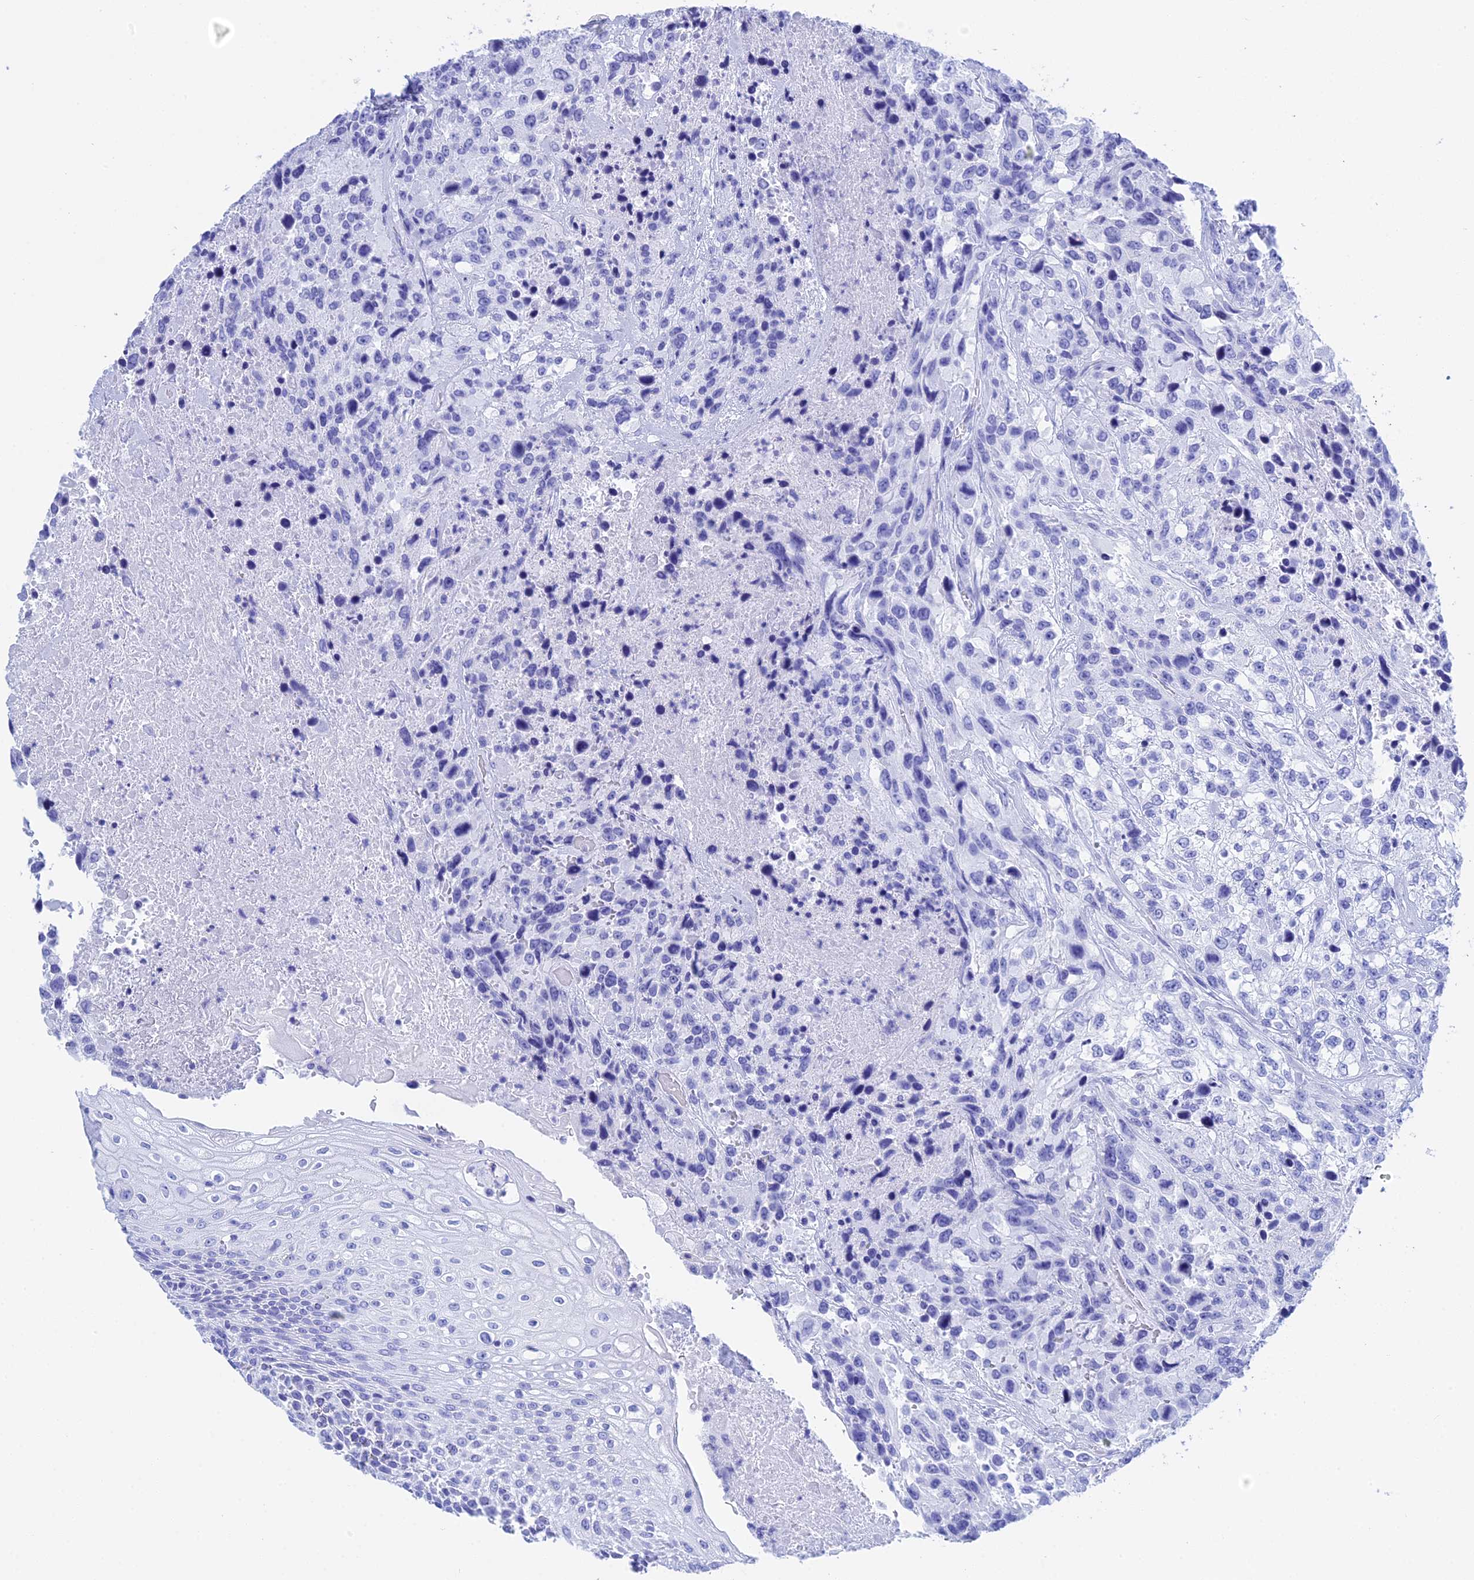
{"staining": {"intensity": "negative", "quantity": "none", "location": "none"}, "tissue": "urothelial cancer", "cell_type": "Tumor cells", "image_type": "cancer", "snomed": [{"axis": "morphology", "description": "Urothelial carcinoma, High grade"}, {"axis": "topography", "description": "Urinary bladder"}], "caption": "Immunohistochemistry histopathology image of human urothelial carcinoma (high-grade) stained for a protein (brown), which displays no staining in tumor cells.", "gene": "TEX101", "patient": {"sex": "female", "age": 70}}